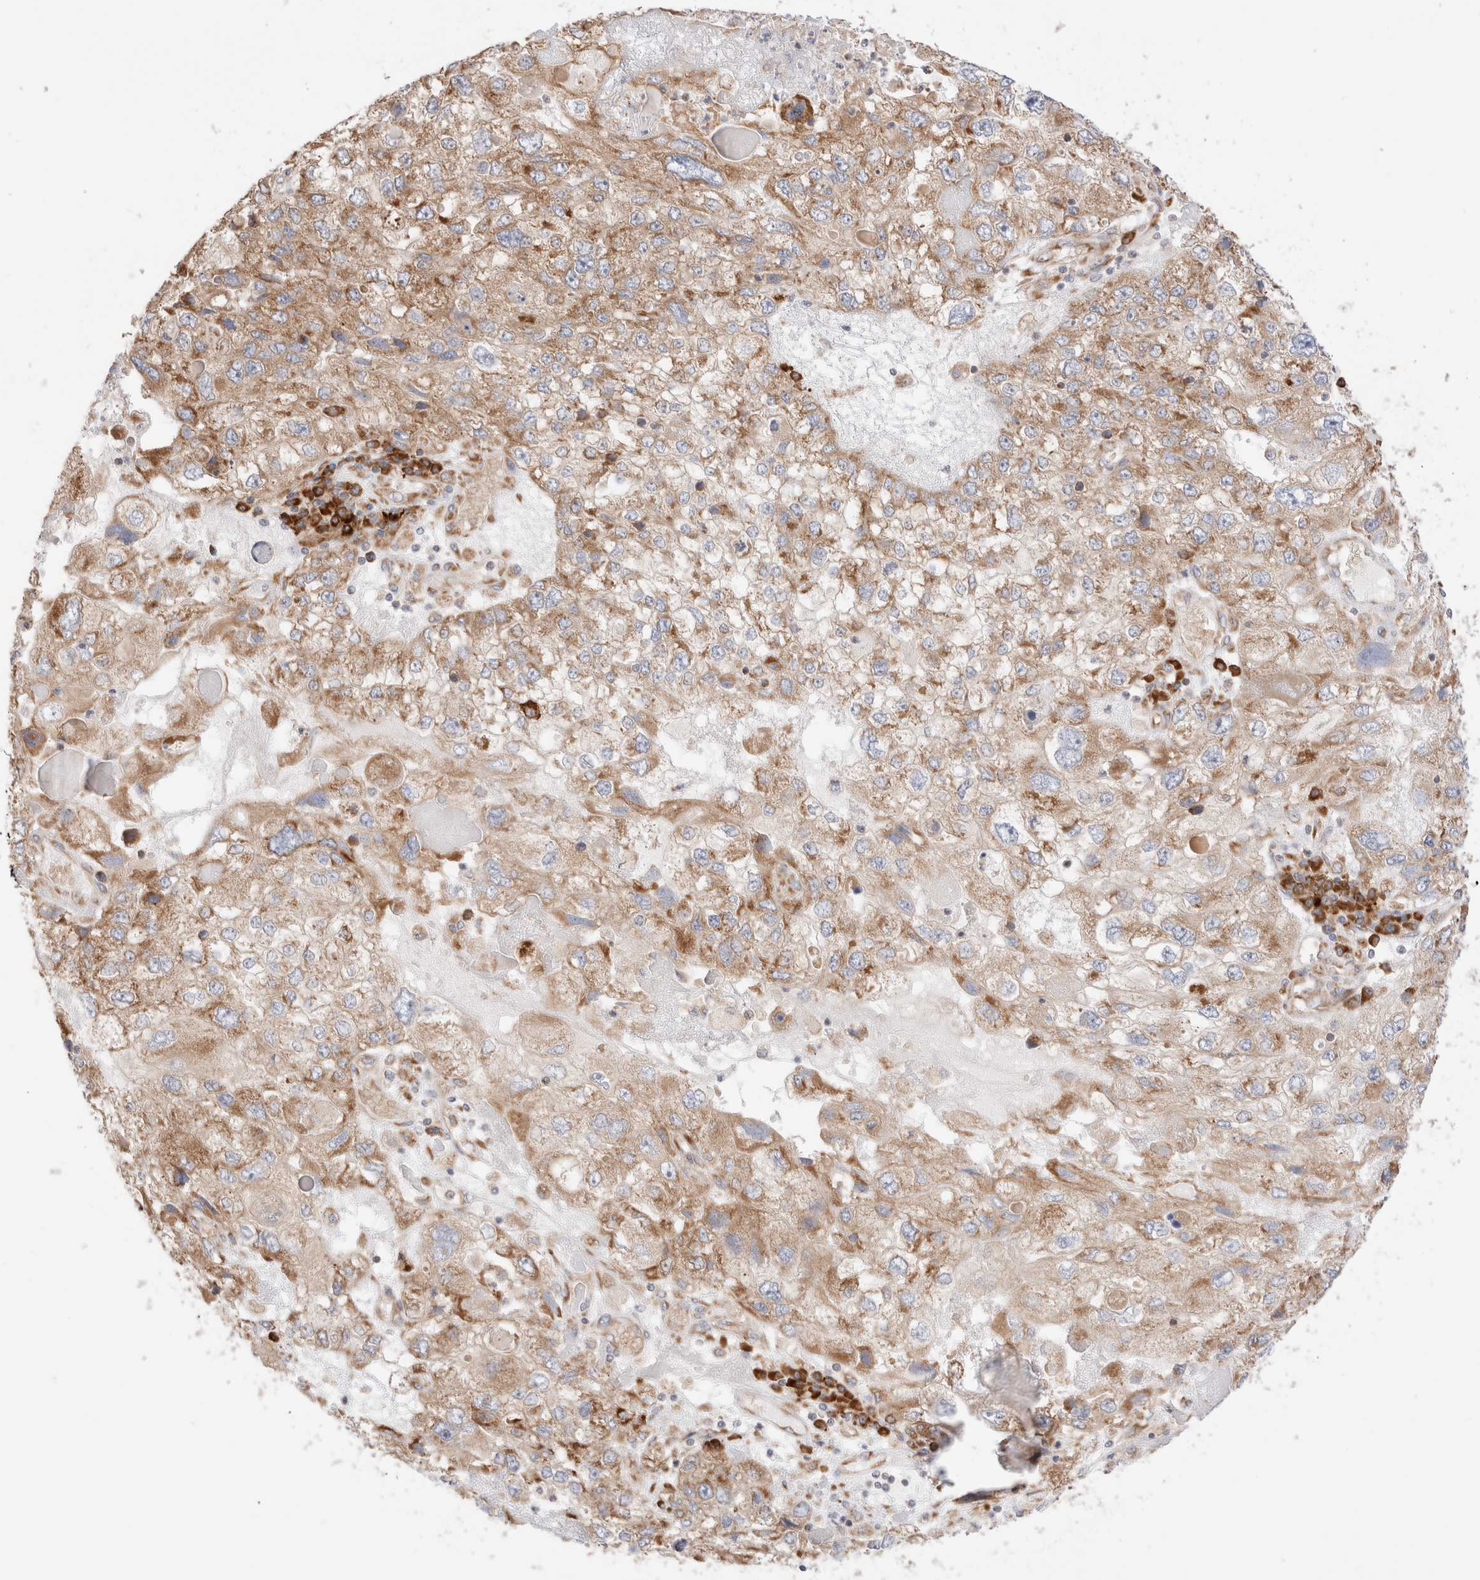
{"staining": {"intensity": "moderate", "quantity": ">75%", "location": "cytoplasmic/membranous"}, "tissue": "endometrial cancer", "cell_type": "Tumor cells", "image_type": "cancer", "snomed": [{"axis": "morphology", "description": "Adenocarcinoma, NOS"}, {"axis": "topography", "description": "Endometrium"}], "caption": "Adenocarcinoma (endometrial) tissue displays moderate cytoplasmic/membranous positivity in approximately >75% of tumor cells, visualized by immunohistochemistry. Using DAB (brown) and hematoxylin (blue) stains, captured at high magnification using brightfield microscopy.", "gene": "UTS2B", "patient": {"sex": "female", "age": 49}}